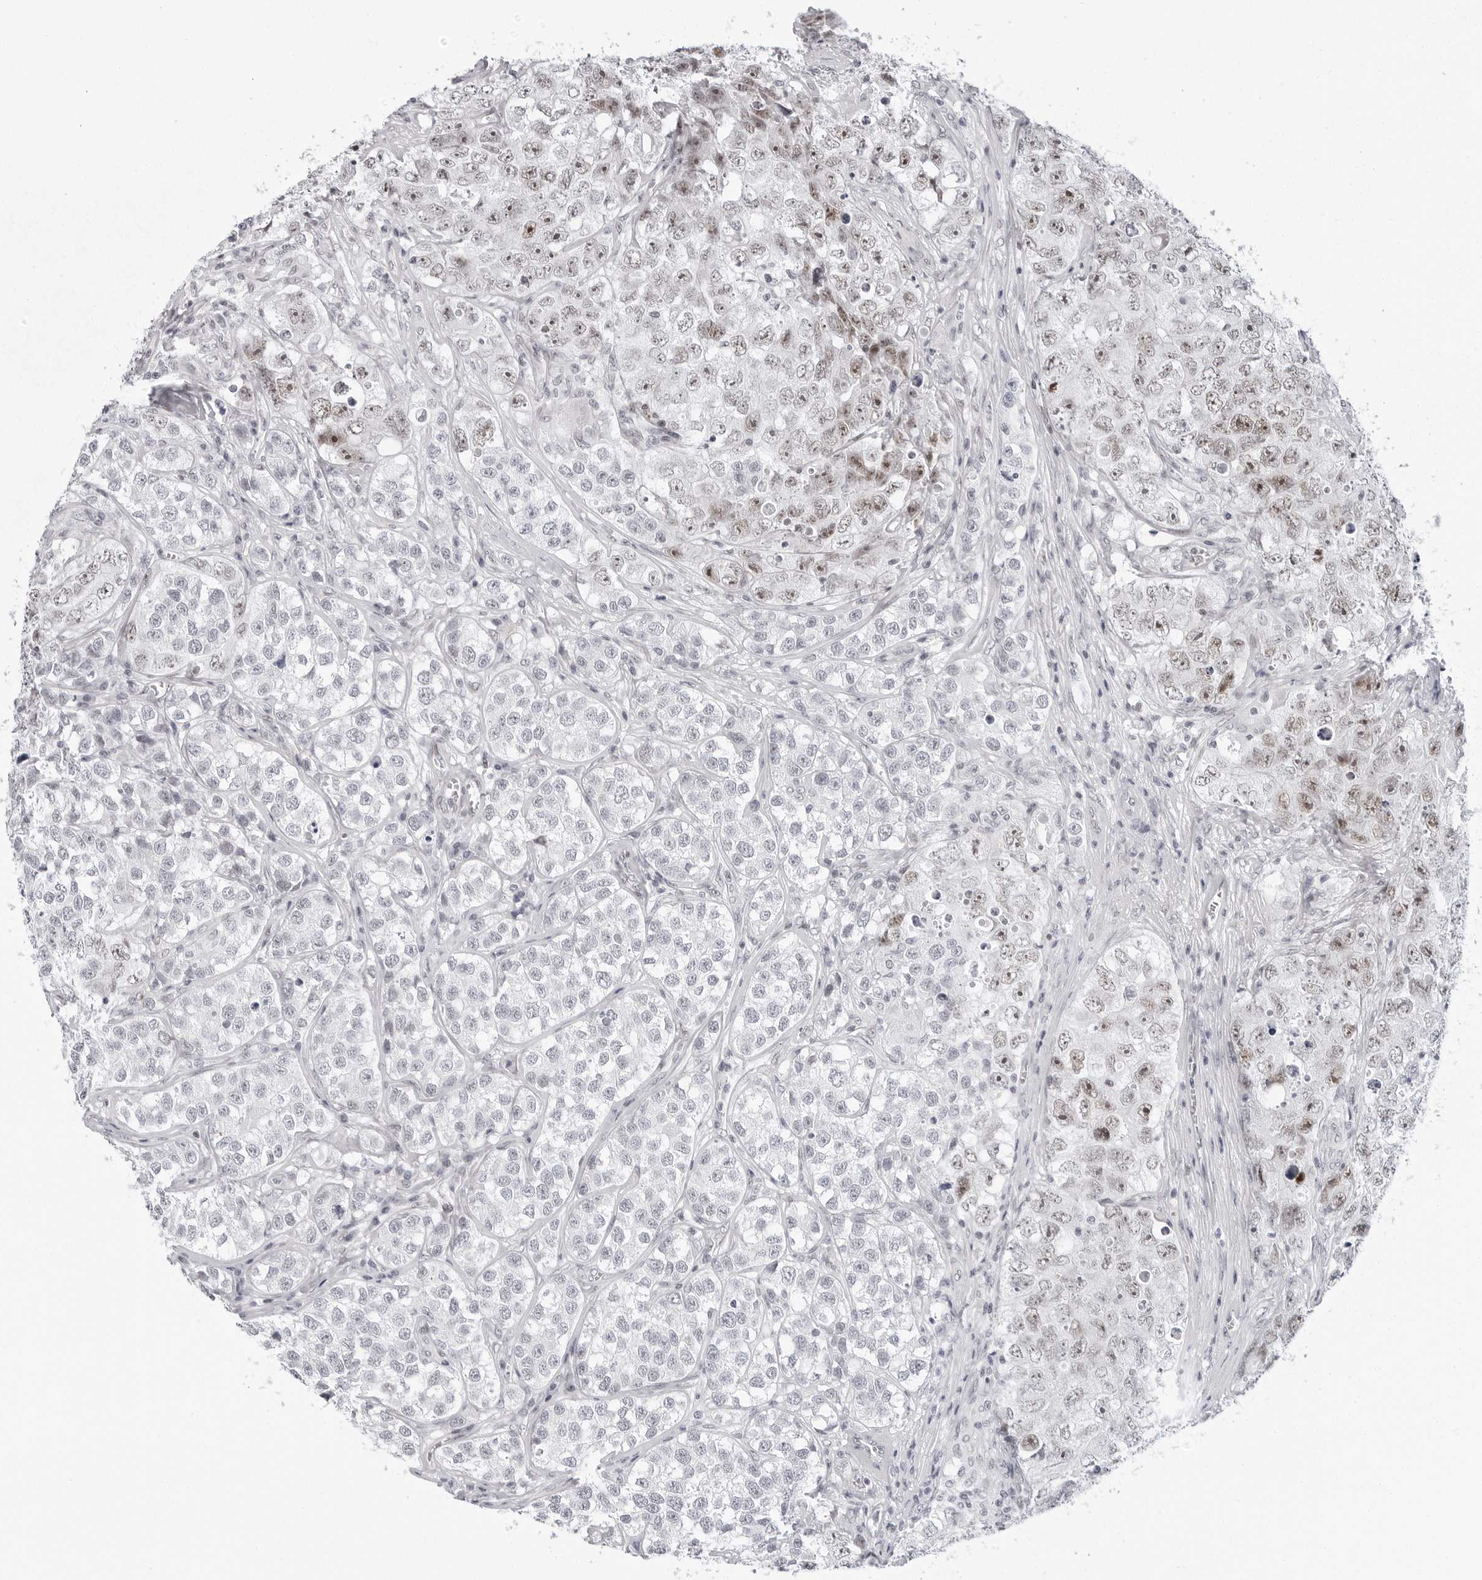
{"staining": {"intensity": "weak", "quantity": "25%-75%", "location": "nuclear"}, "tissue": "testis cancer", "cell_type": "Tumor cells", "image_type": "cancer", "snomed": [{"axis": "morphology", "description": "Seminoma, NOS"}, {"axis": "morphology", "description": "Carcinoma, Embryonal, NOS"}, {"axis": "topography", "description": "Testis"}], "caption": "A brown stain shows weak nuclear staining of a protein in testis embryonal carcinoma tumor cells.", "gene": "VEZF1", "patient": {"sex": "male", "age": 43}}